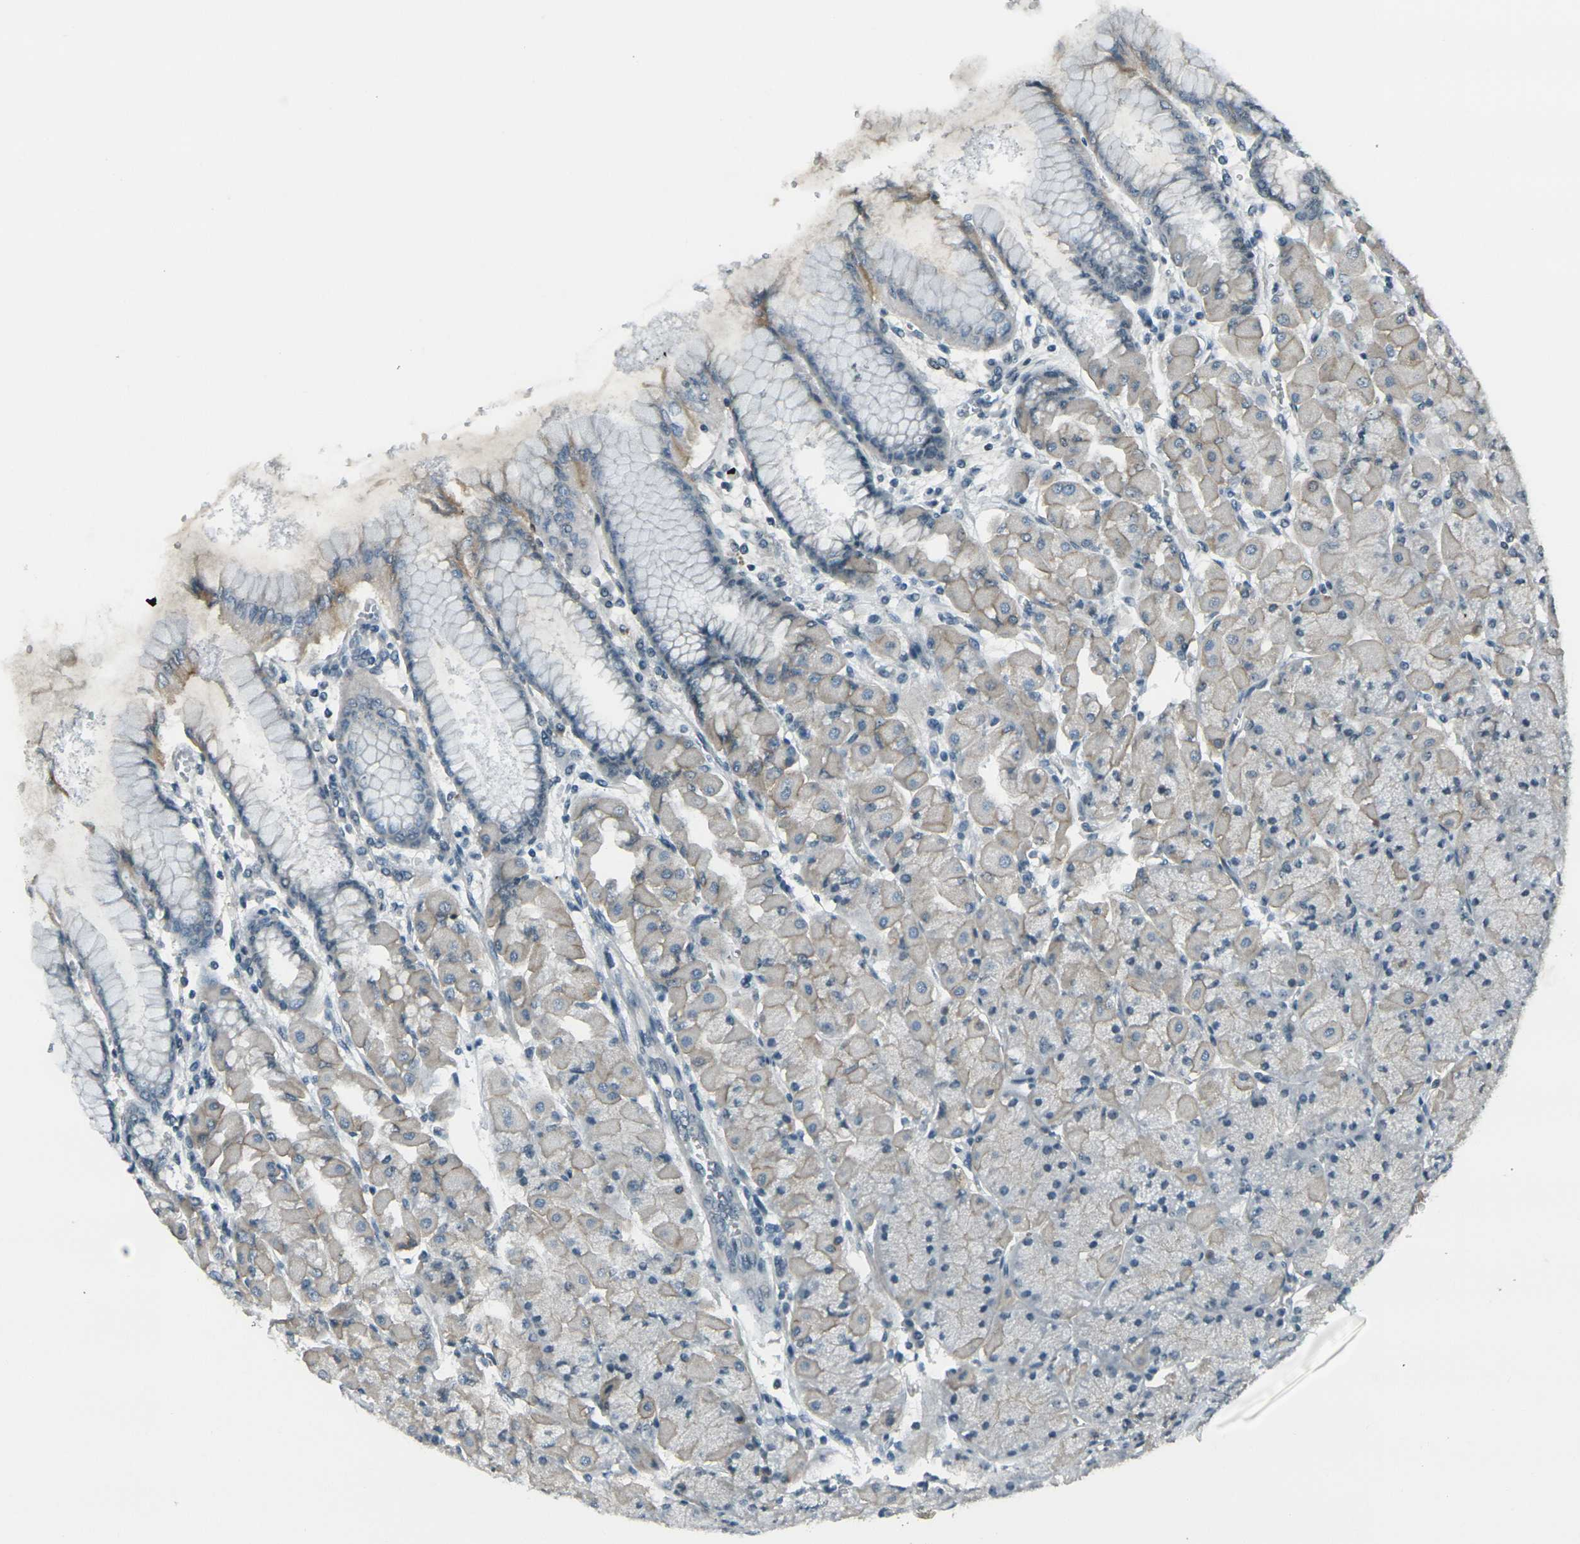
{"staining": {"intensity": "moderate", "quantity": "25%-75%", "location": "cytoplasmic/membranous"}, "tissue": "stomach", "cell_type": "Glandular cells", "image_type": "normal", "snomed": [{"axis": "morphology", "description": "Normal tissue, NOS"}, {"axis": "topography", "description": "Stomach, upper"}], "caption": "Immunohistochemistry (IHC) photomicrograph of unremarkable stomach: human stomach stained using immunohistochemistry demonstrates medium levels of moderate protein expression localized specifically in the cytoplasmic/membranous of glandular cells, appearing as a cytoplasmic/membranous brown color.", "gene": "GPR19", "patient": {"sex": "female", "age": 56}}